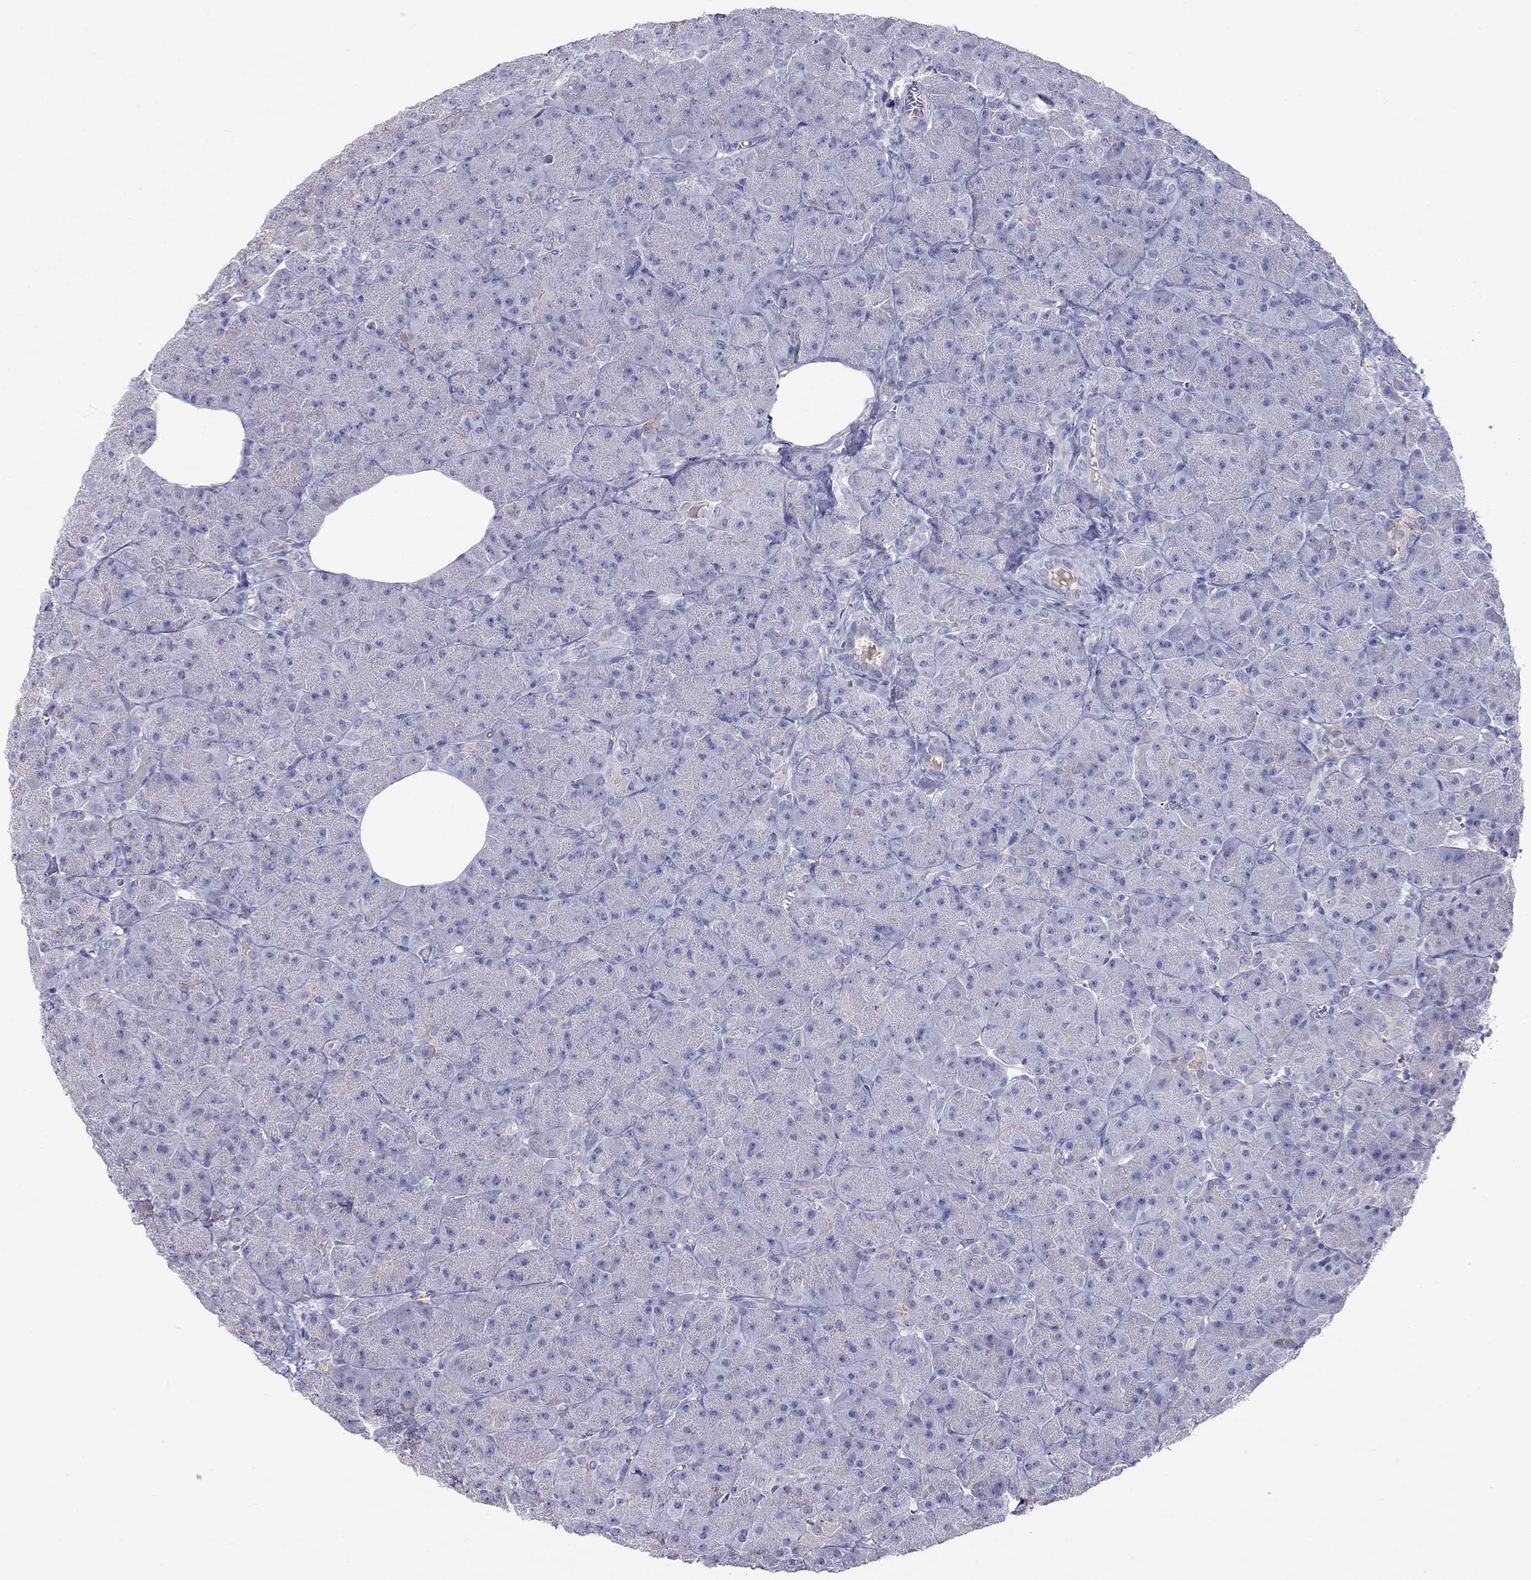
{"staining": {"intensity": "negative", "quantity": "none", "location": "none"}, "tissue": "pancreas", "cell_type": "Exocrine glandular cells", "image_type": "normal", "snomed": [{"axis": "morphology", "description": "Normal tissue, NOS"}, {"axis": "topography", "description": "Pancreas"}], "caption": "The histopathology image displays no significant positivity in exocrine glandular cells of pancreas.", "gene": "CLPSL2", "patient": {"sex": "male", "age": 61}}